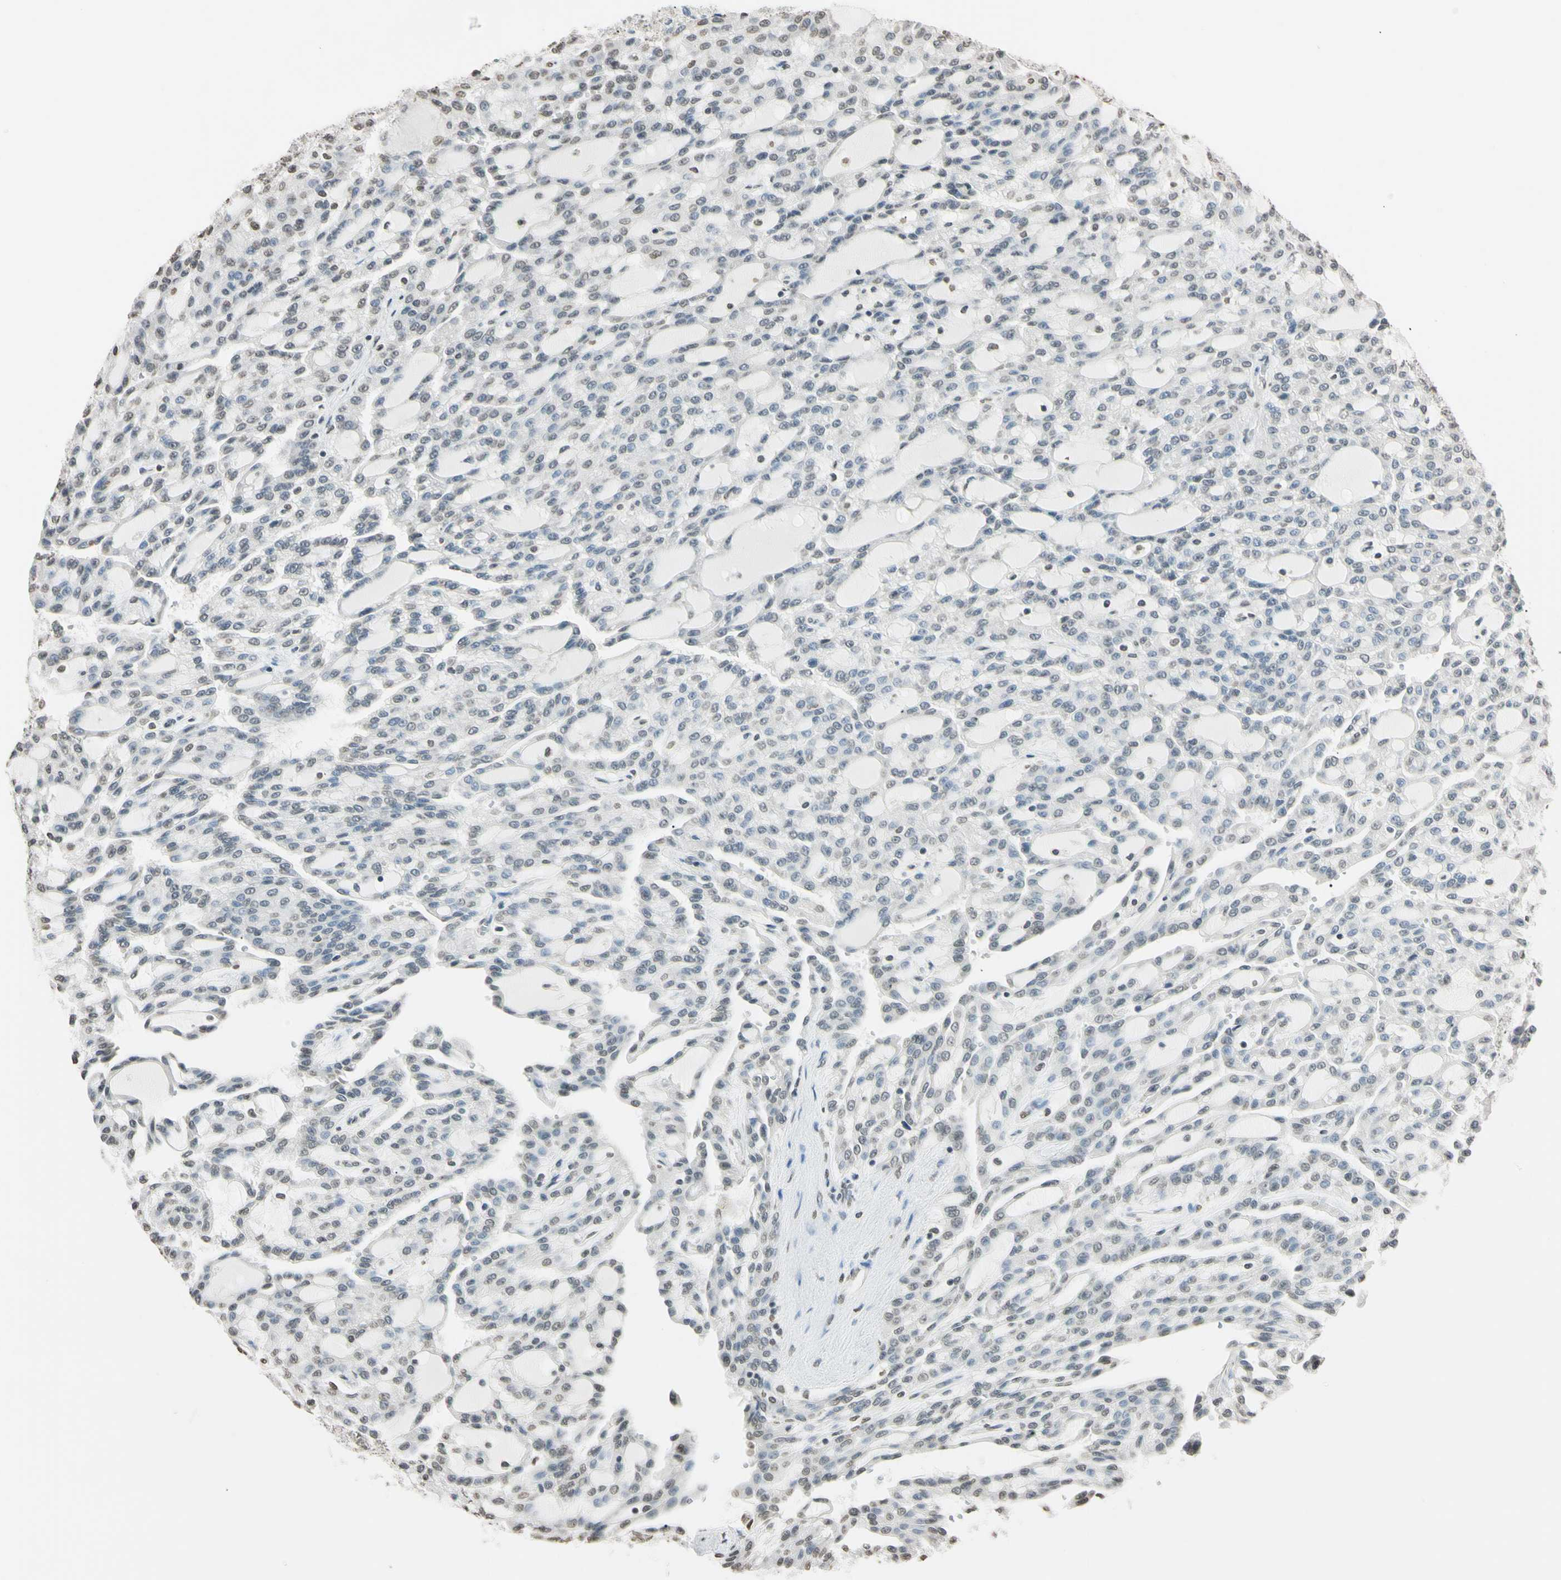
{"staining": {"intensity": "weak", "quantity": "<25%", "location": "nuclear"}, "tissue": "renal cancer", "cell_type": "Tumor cells", "image_type": "cancer", "snomed": [{"axis": "morphology", "description": "Adenocarcinoma, NOS"}, {"axis": "topography", "description": "Kidney"}], "caption": "Immunohistochemistry photomicrograph of neoplastic tissue: adenocarcinoma (renal) stained with DAB exhibits no significant protein expression in tumor cells.", "gene": "CDC45", "patient": {"sex": "male", "age": 63}}